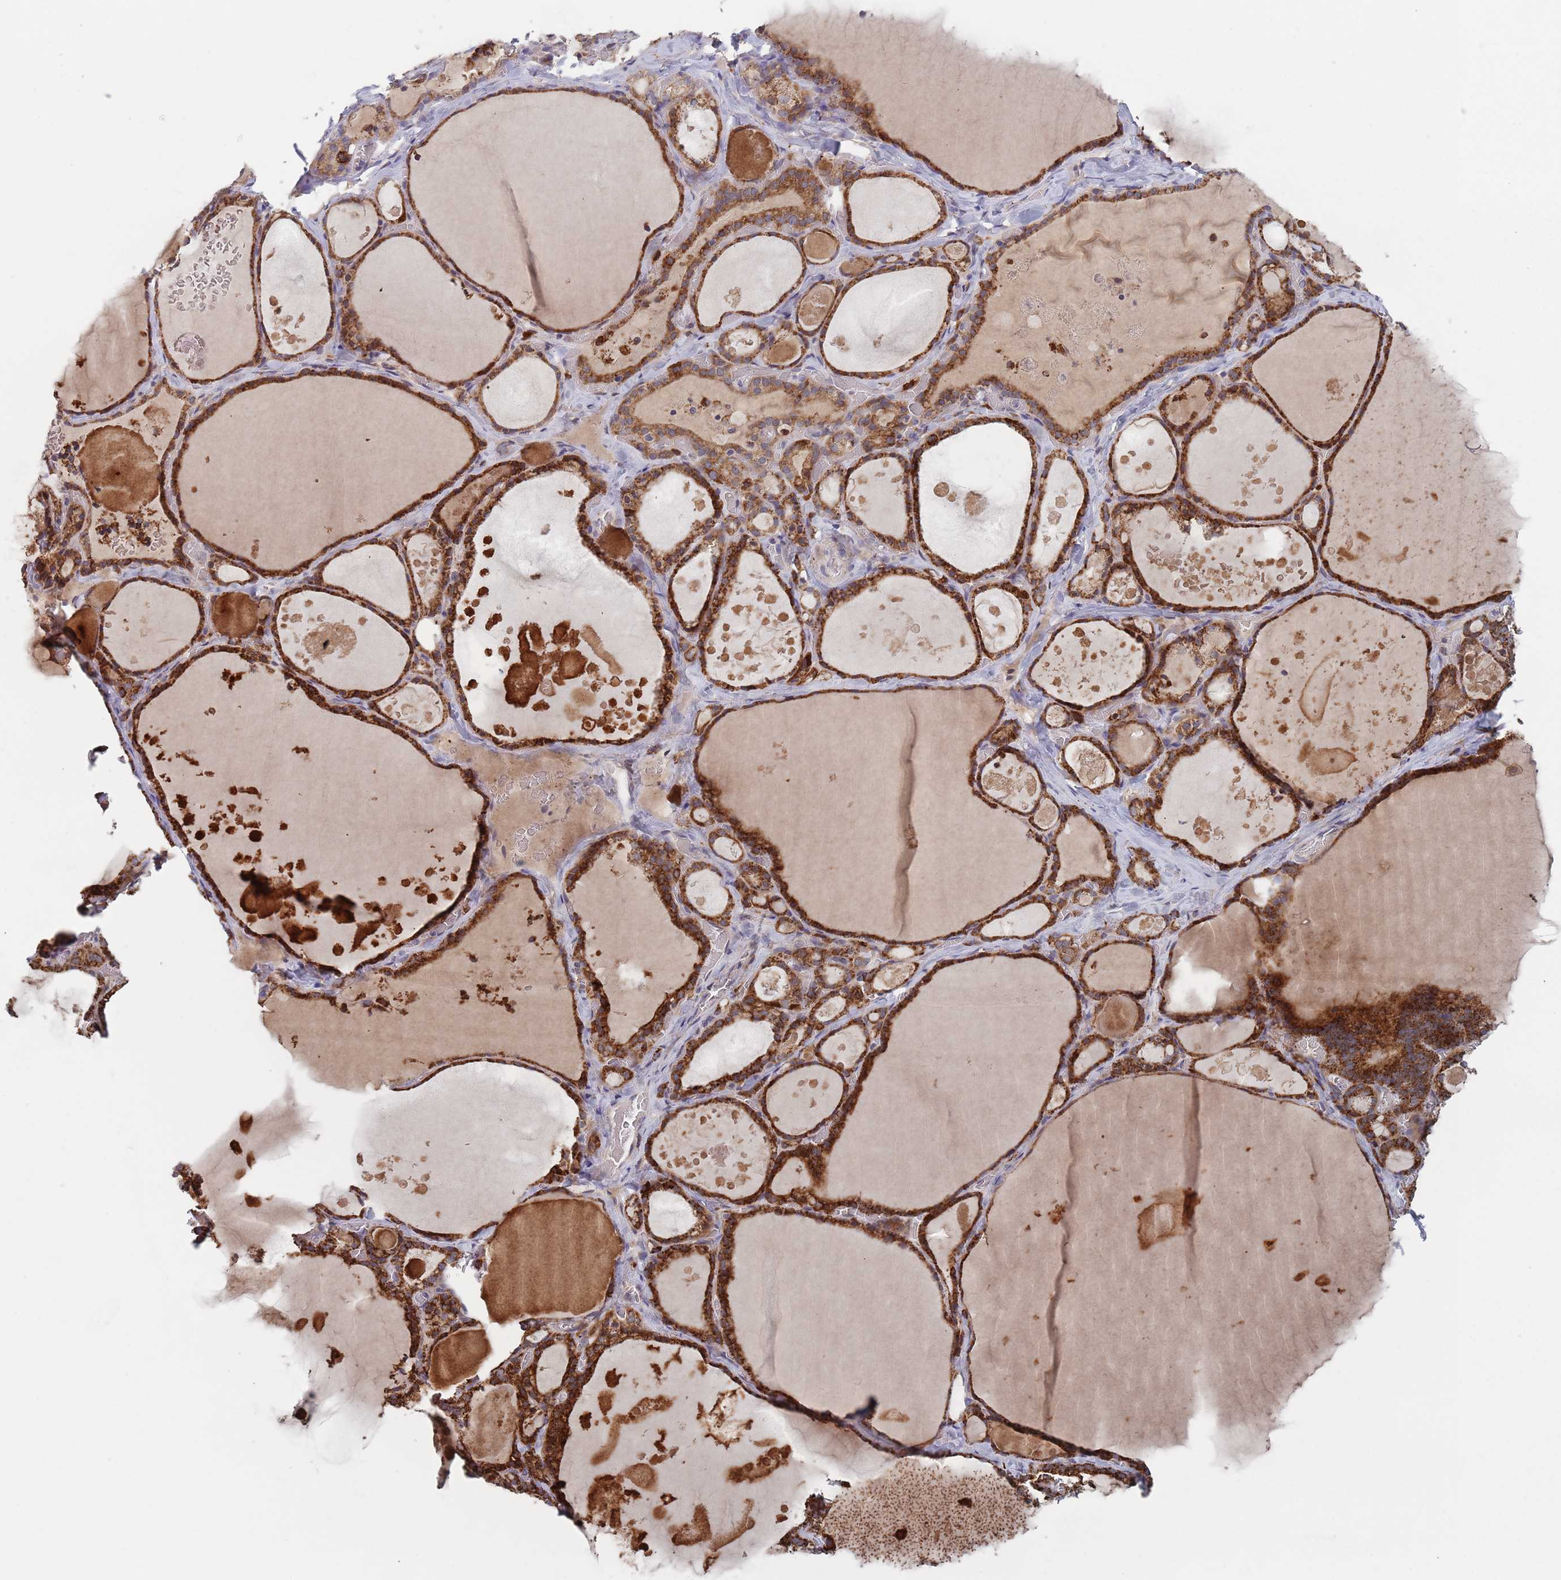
{"staining": {"intensity": "strong", "quantity": ">75%", "location": "cytoplasmic/membranous"}, "tissue": "thyroid gland", "cell_type": "Glandular cells", "image_type": "normal", "snomed": [{"axis": "morphology", "description": "Normal tissue, NOS"}, {"axis": "topography", "description": "Thyroid gland"}], "caption": "A micrograph of thyroid gland stained for a protein reveals strong cytoplasmic/membranous brown staining in glandular cells.", "gene": "ZNF140", "patient": {"sex": "male", "age": 56}}